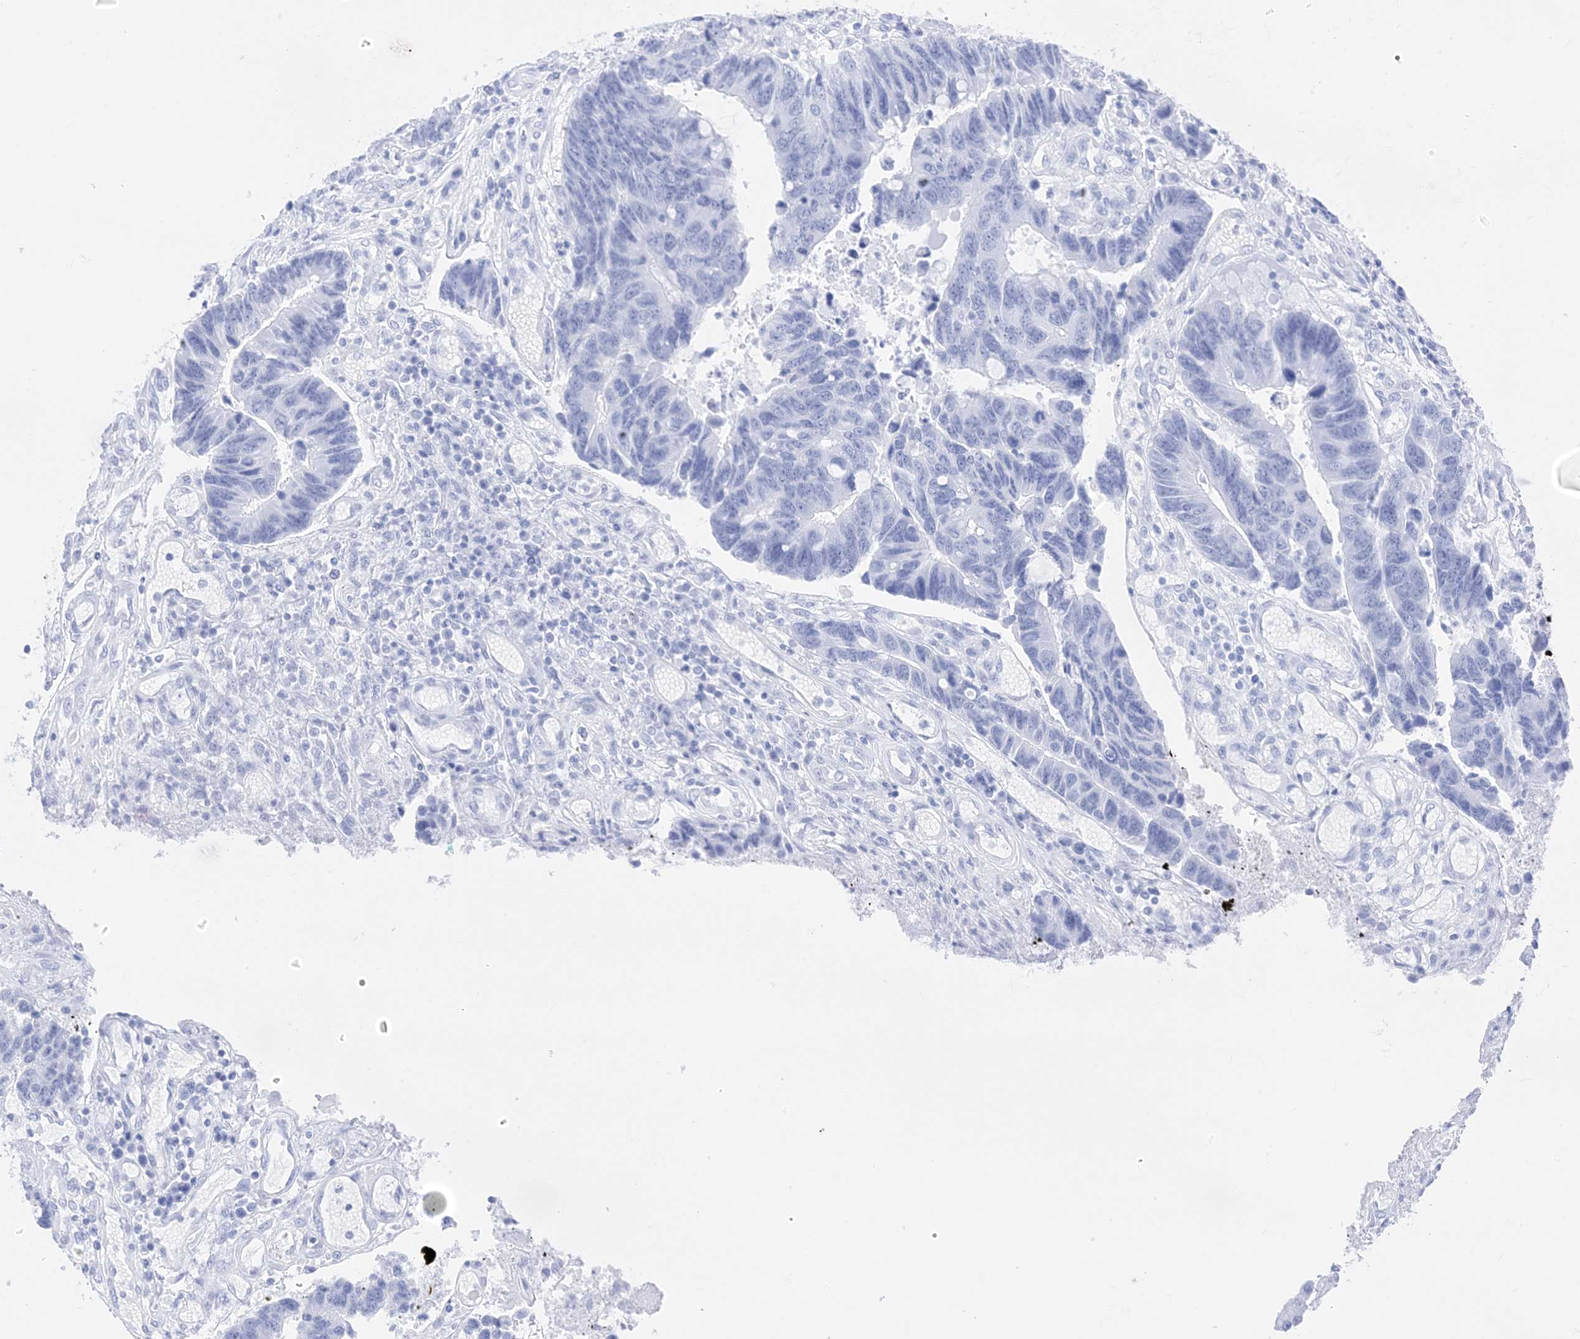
{"staining": {"intensity": "negative", "quantity": "none", "location": "none"}, "tissue": "colorectal cancer", "cell_type": "Tumor cells", "image_type": "cancer", "snomed": [{"axis": "morphology", "description": "Adenocarcinoma, NOS"}, {"axis": "topography", "description": "Rectum"}], "caption": "This is an immunohistochemistry histopathology image of adenocarcinoma (colorectal). There is no expression in tumor cells.", "gene": "MUC17", "patient": {"sex": "male", "age": 84}}